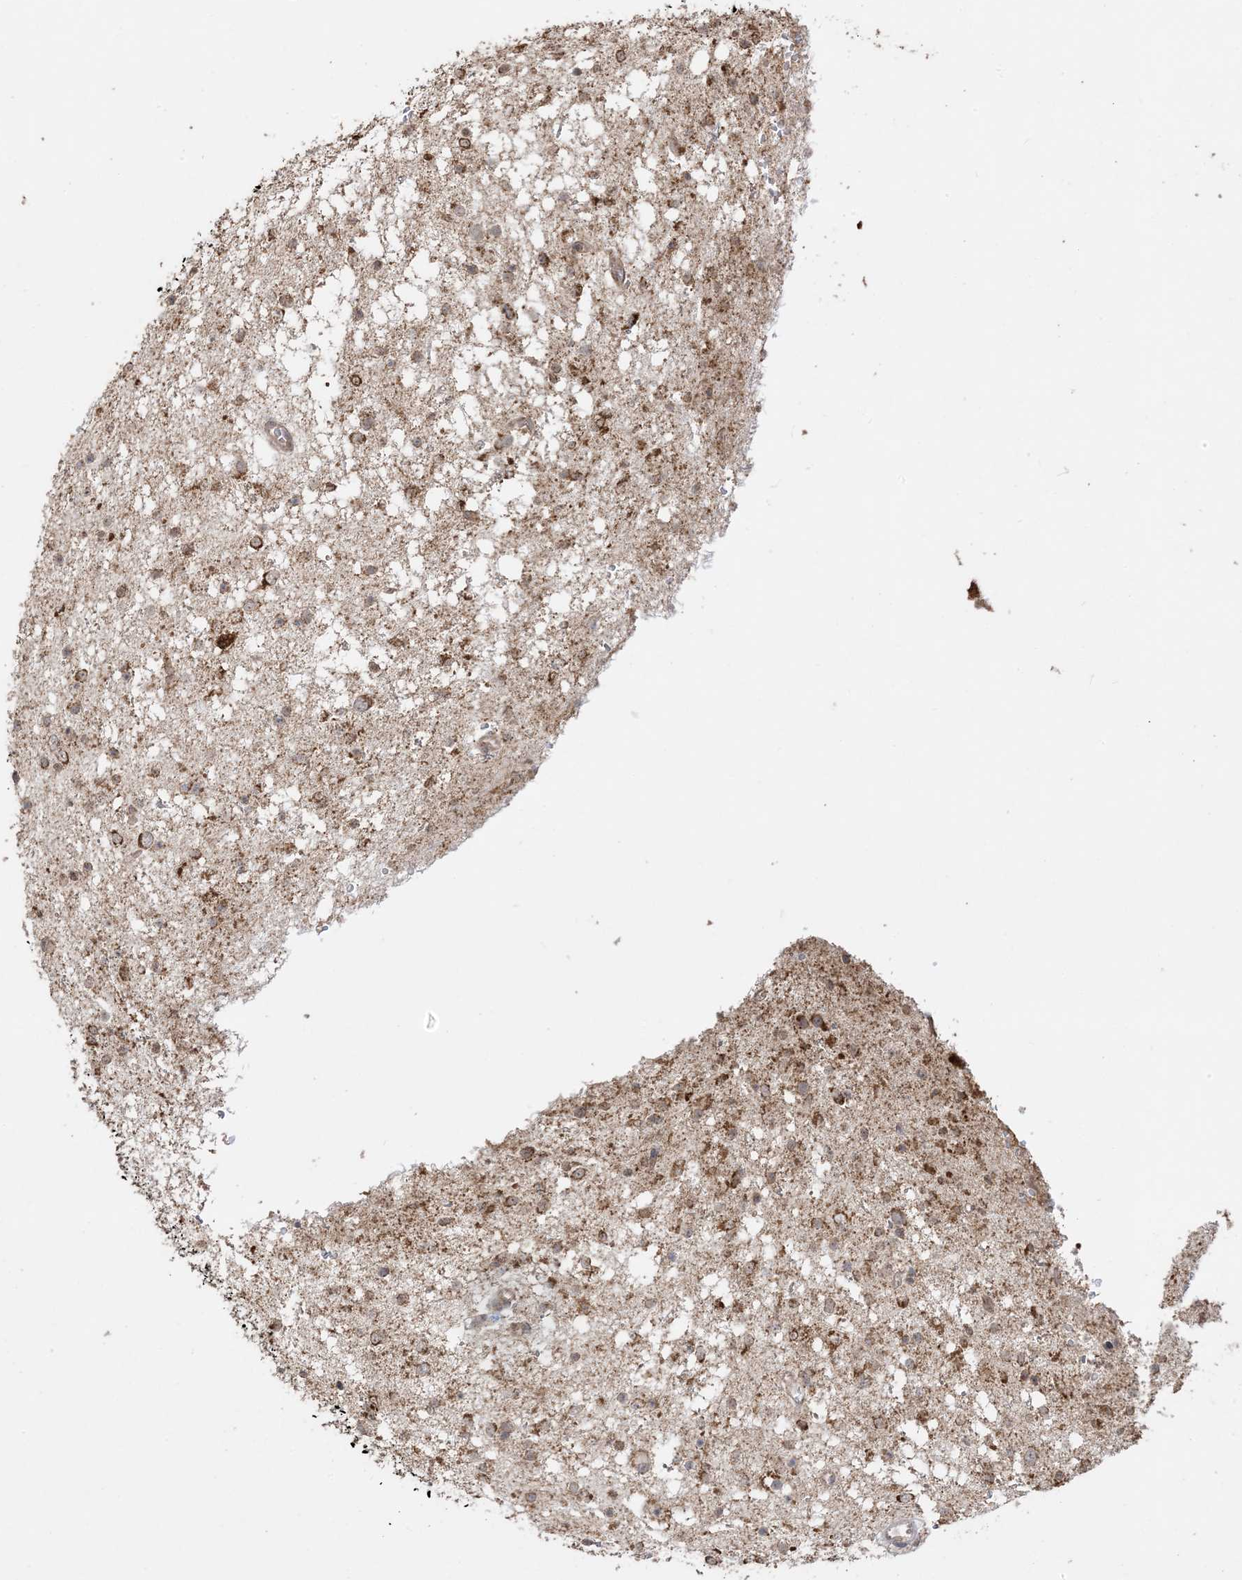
{"staining": {"intensity": "strong", "quantity": ">75%", "location": "cytoplasmic/membranous"}, "tissue": "glioma", "cell_type": "Tumor cells", "image_type": "cancer", "snomed": [{"axis": "morphology", "description": "Glioma, malignant, Low grade"}, {"axis": "topography", "description": "Brain"}], "caption": "Glioma stained for a protein demonstrates strong cytoplasmic/membranous positivity in tumor cells.", "gene": "SIRT3", "patient": {"sex": "female", "age": 37}}